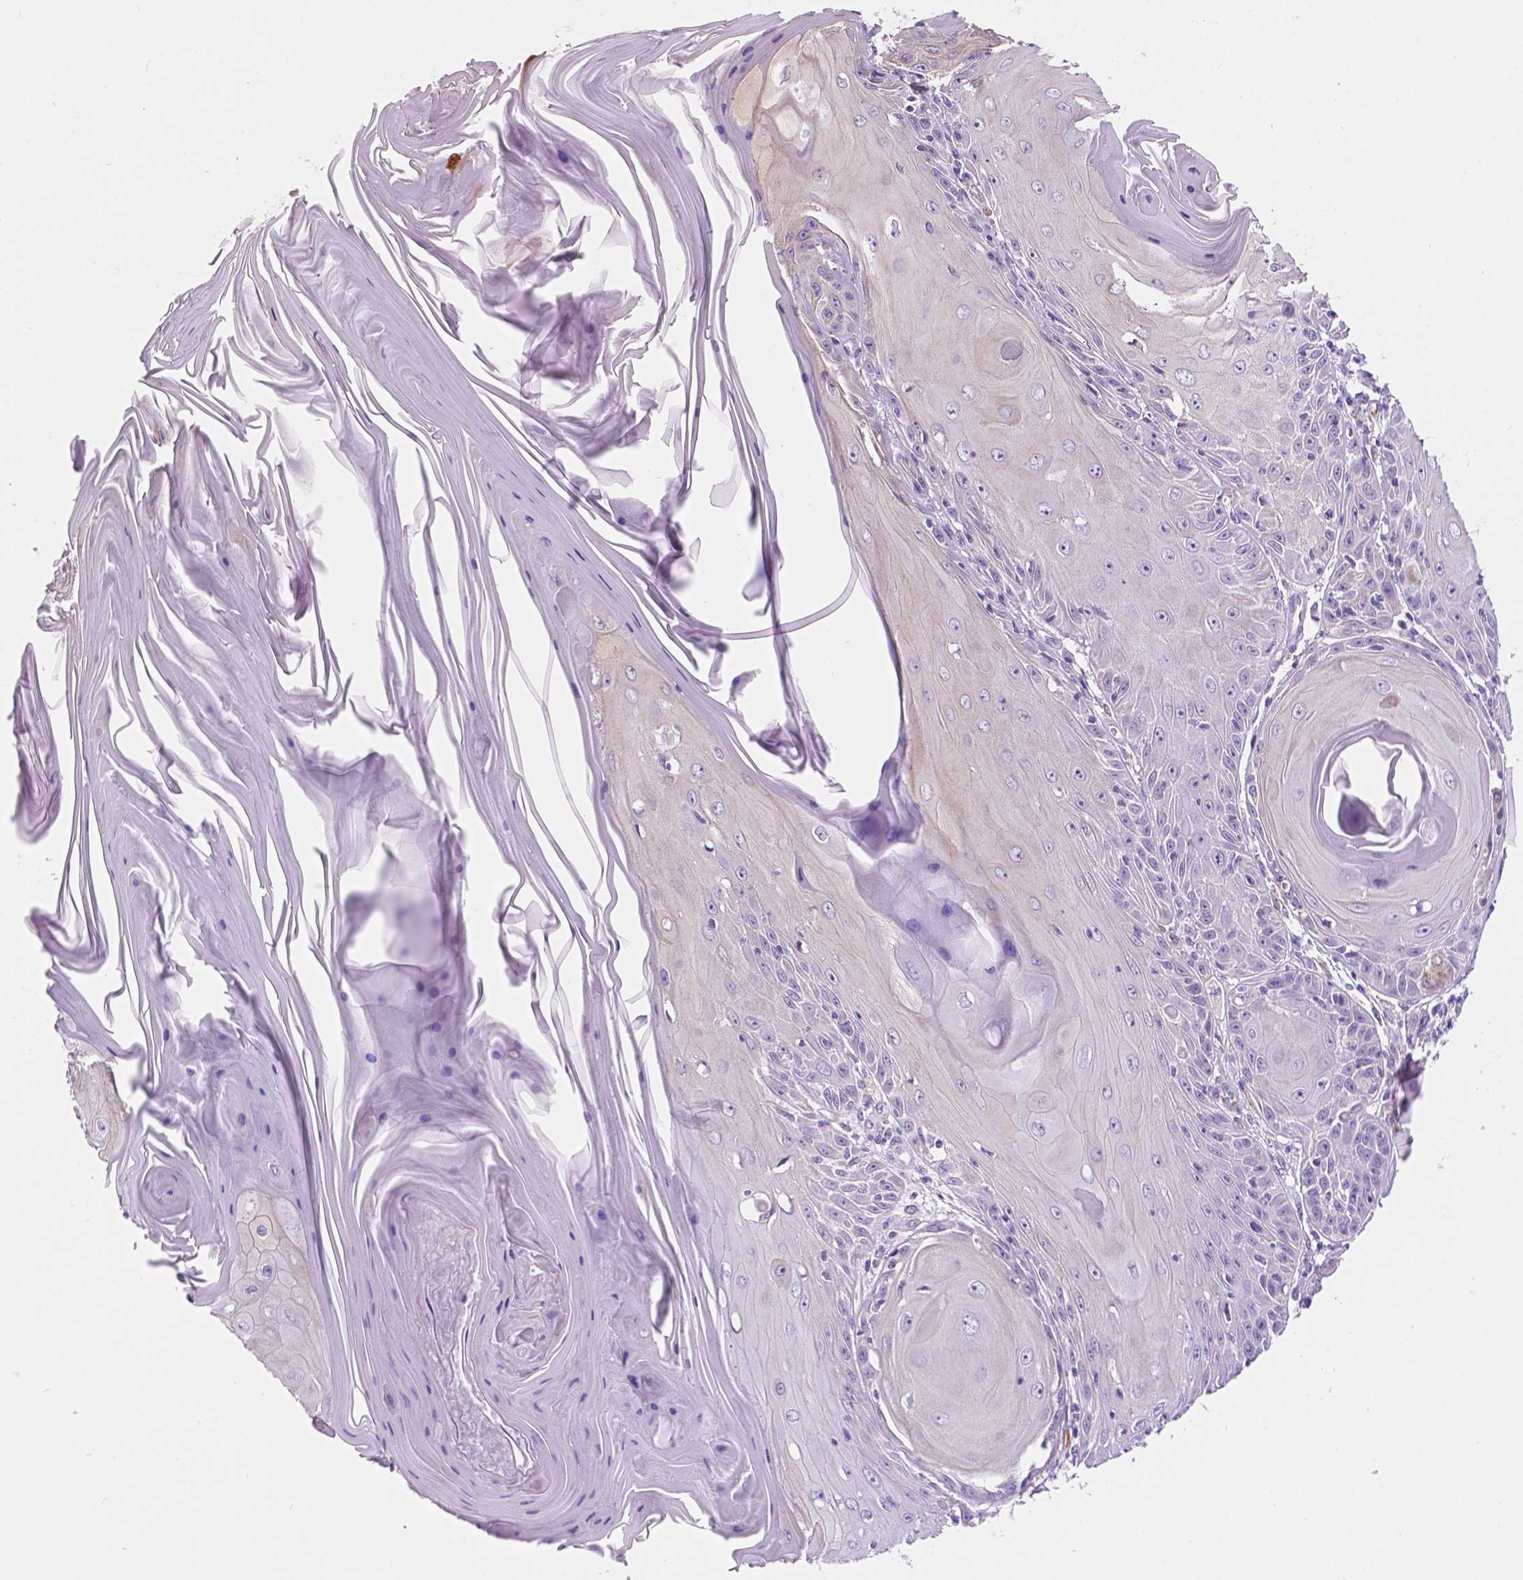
{"staining": {"intensity": "negative", "quantity": "none", "location": "none"}, "tissue": "skin cancer", "cell_type": "Tumor cells", "image_type": "cancer", "snomed": [{"axis": "morphology", "description": "Squamous cell carcinoma, NOS"}, {"axis": "topography", "description": "Skin"}, {"axis": "topography", "description": "Vulva"}], "caption": "Image shows no significant protein staining in tumor cells of skin cancer. The staining was performed using DAB to visualize the protein expression in brown, while the nuclei were stained in blue with hematoxylin (Magnification: 20x).", "gene": "TRPV5", "patient": {"sex": "female", "age": 85}}